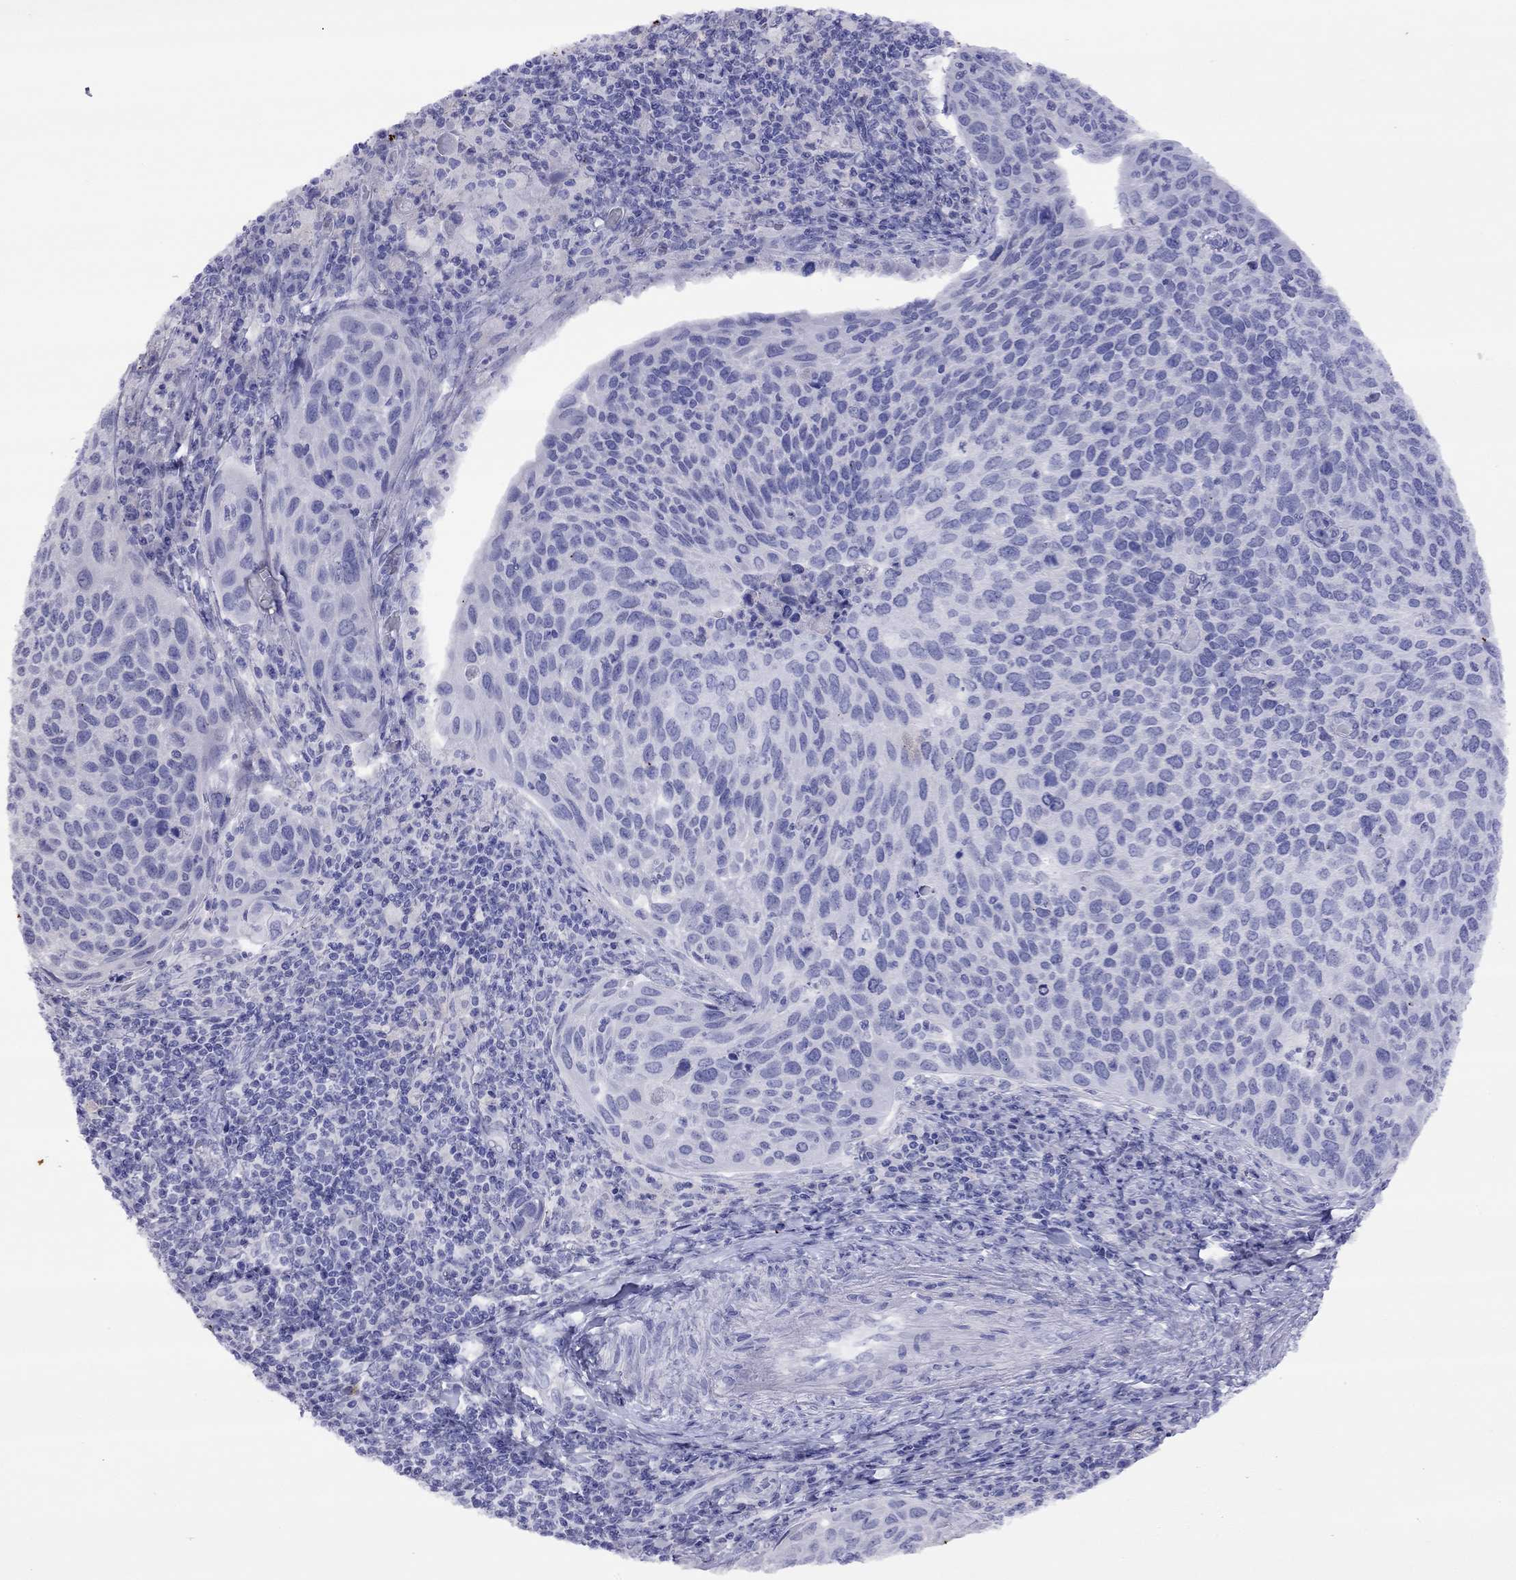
{"staining": {"intensity": "negative", "quantity": "none", "location": "none"}, "tissue": "cervical cancer", "cell_type": "Tumor cells", "image_type": "cancer", "snomed": [{"axis": "morphology", "description": "Squamous cell carcinoma, NOS"}, {"axis": "topography", "description": "Cervix"}], "caption": "Cervical cancer was stained to show a protein in brown. There is no significant expression in tumor cells.", "gene": "SLC30A8", "patient": {"sex": "female", "age": 54}}